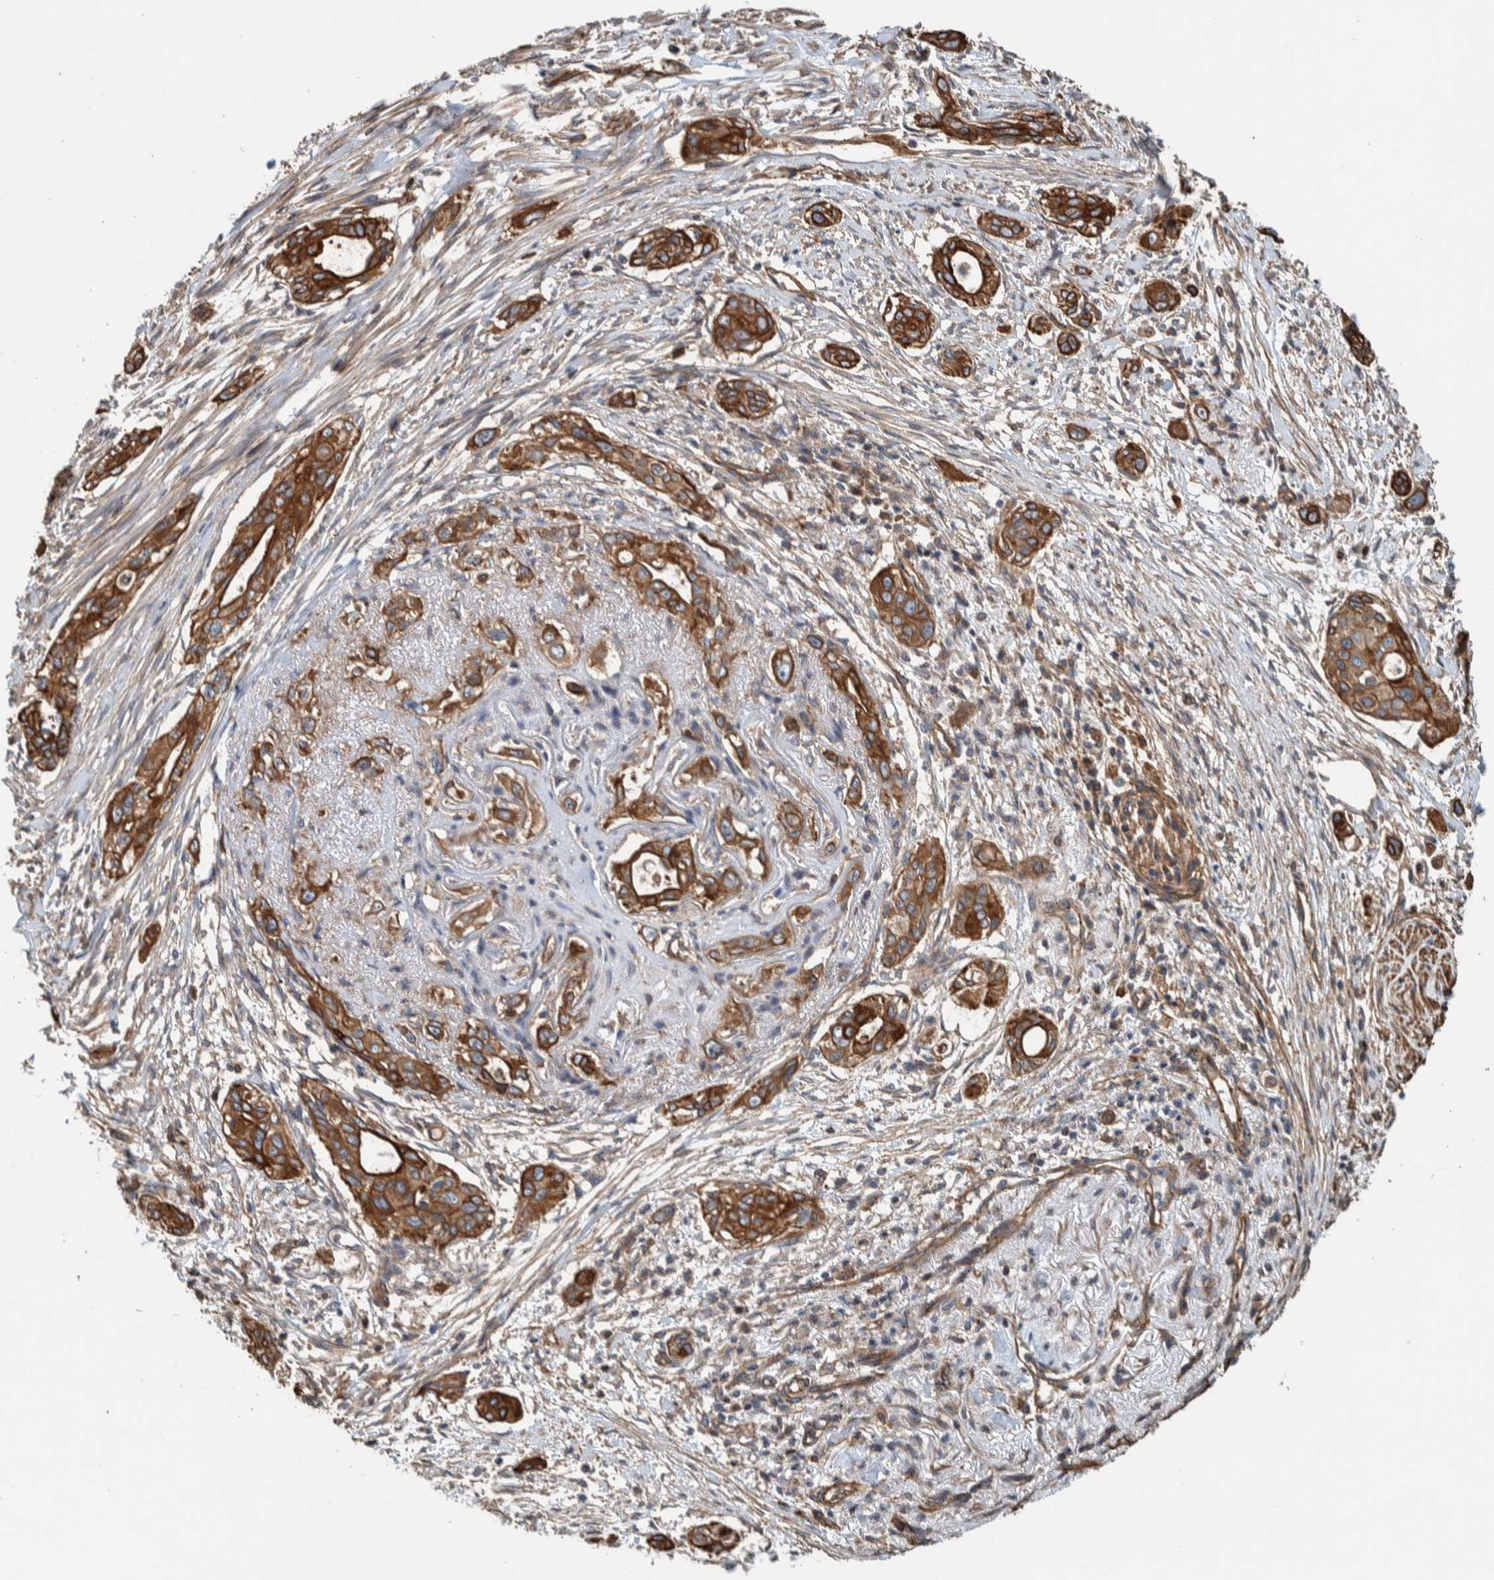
{"staining": {"intensity": "moderate", "quantity": ">75%", "location": "cytoplasmic/membranous"}, "tissue": "pancreatic cancer", "cell_type": "Tumor cells", "image_type": "cancer", "snomed": [{"axis": "morphology", "description": "Adenocarcinoma, NOS"}, {"axis": "topography", "description": "Pancreas"}], "caption": "A high-resolution micrograph shows immunohistochemistry (IHC) staining of pancreatic cancer, which demonstrates moderate cytoplasmic/membranous expression in approximately >75% of tumor cells. The staining was performed using DAB to visualize the protein expression in brown, while the nuclei were stained in blue with hematoxylin (Magnification: 20x).", "gene": "PKD1L1", "patient": {"sex": "female", "age": 60}}